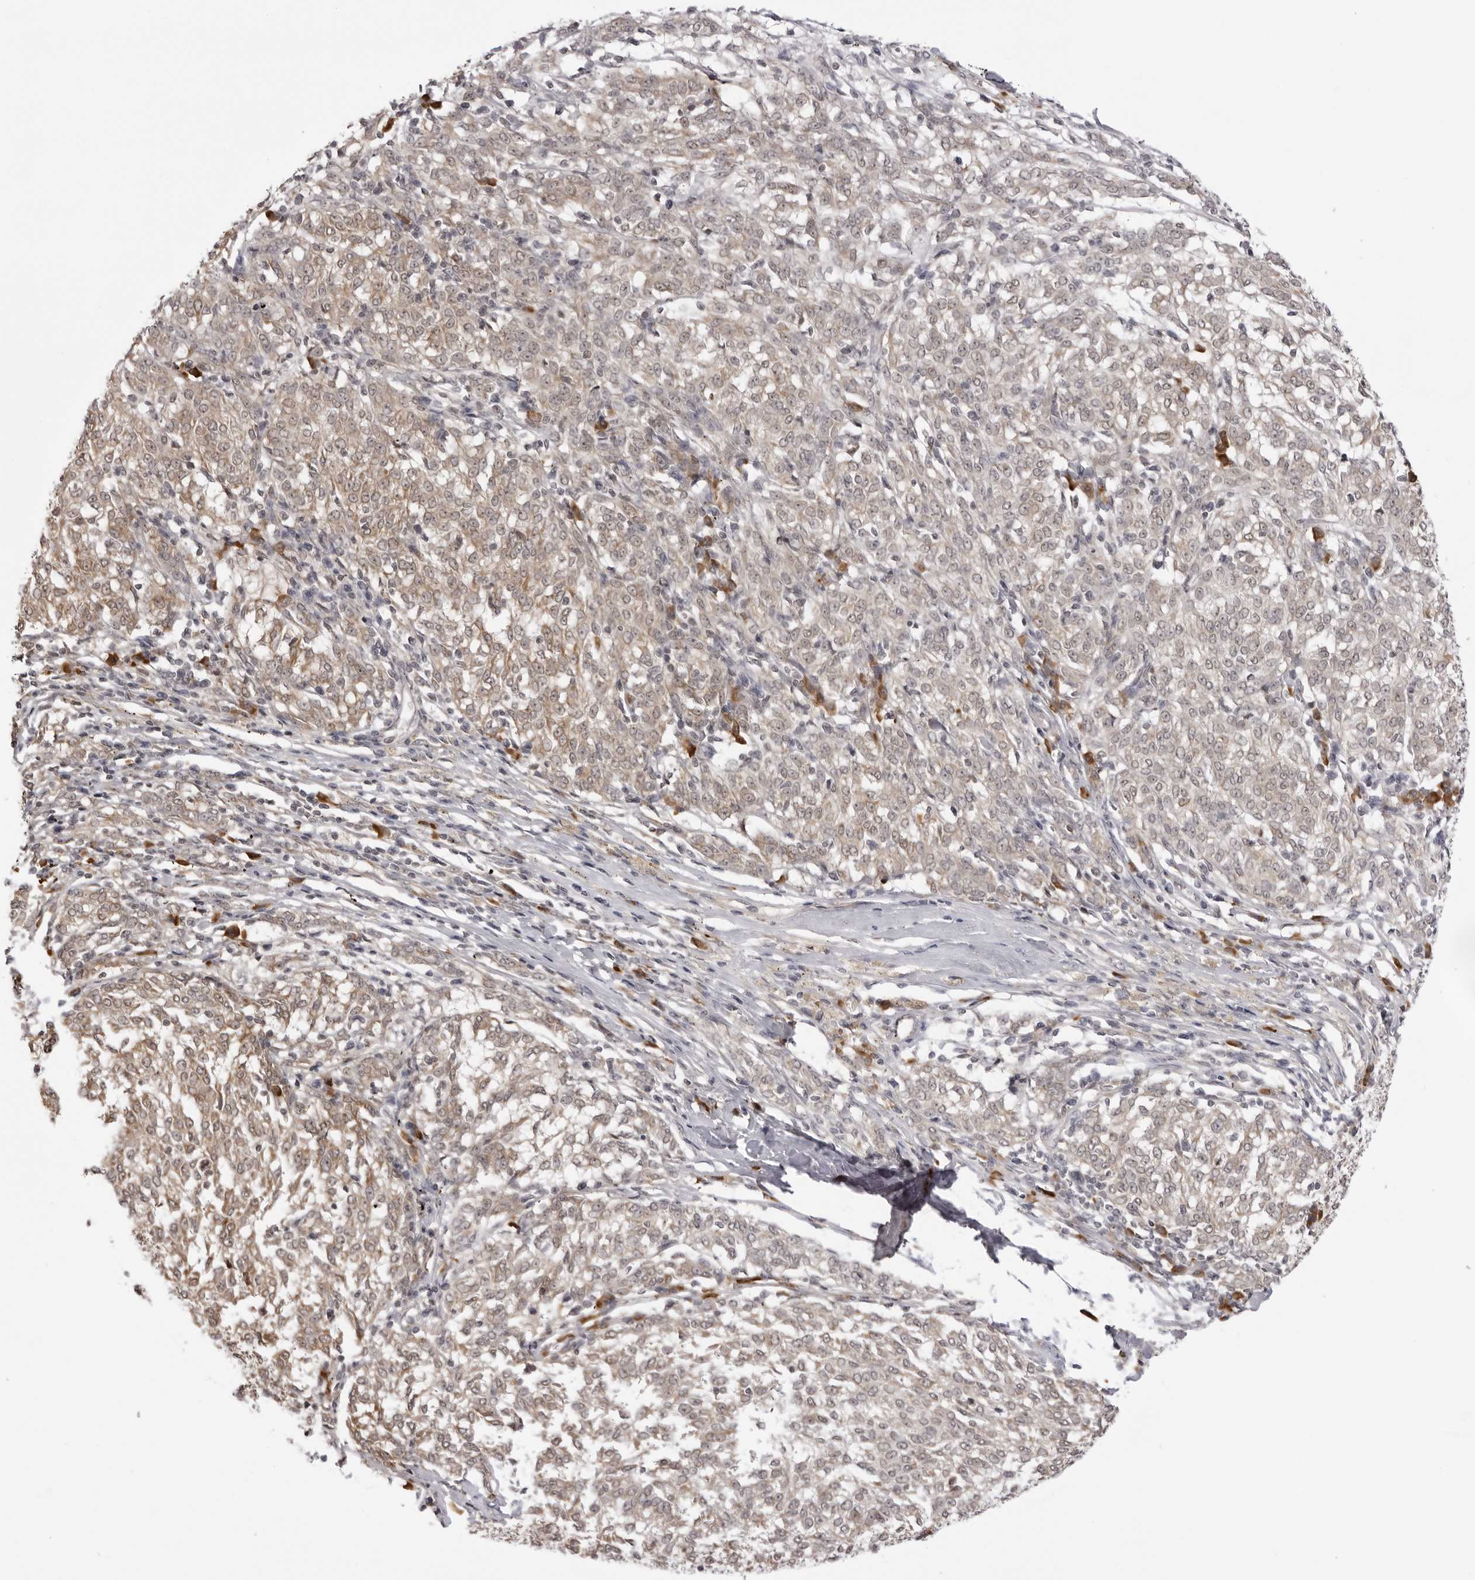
{"staining": {"intensity": "weak", "quantity": "25%-75%", "location": "cytoplasmic/membranous"}, "tissue": "melanoma", "cell_type": "Tumor cells", "image_type": "cancer", "snomed": [{"axis": "morphology", "description": "Malignant melanoma, NOS"}, {"axis": "topography", "description": "Skin"}], "caption": "Tumor cells reveal weak cytoplasmic/membranous positivity in approximately 25%-75% of cells in malignant melanoma.", "gene": "ZC3H11A", "patient": {"sex": "female", "age": 72}}